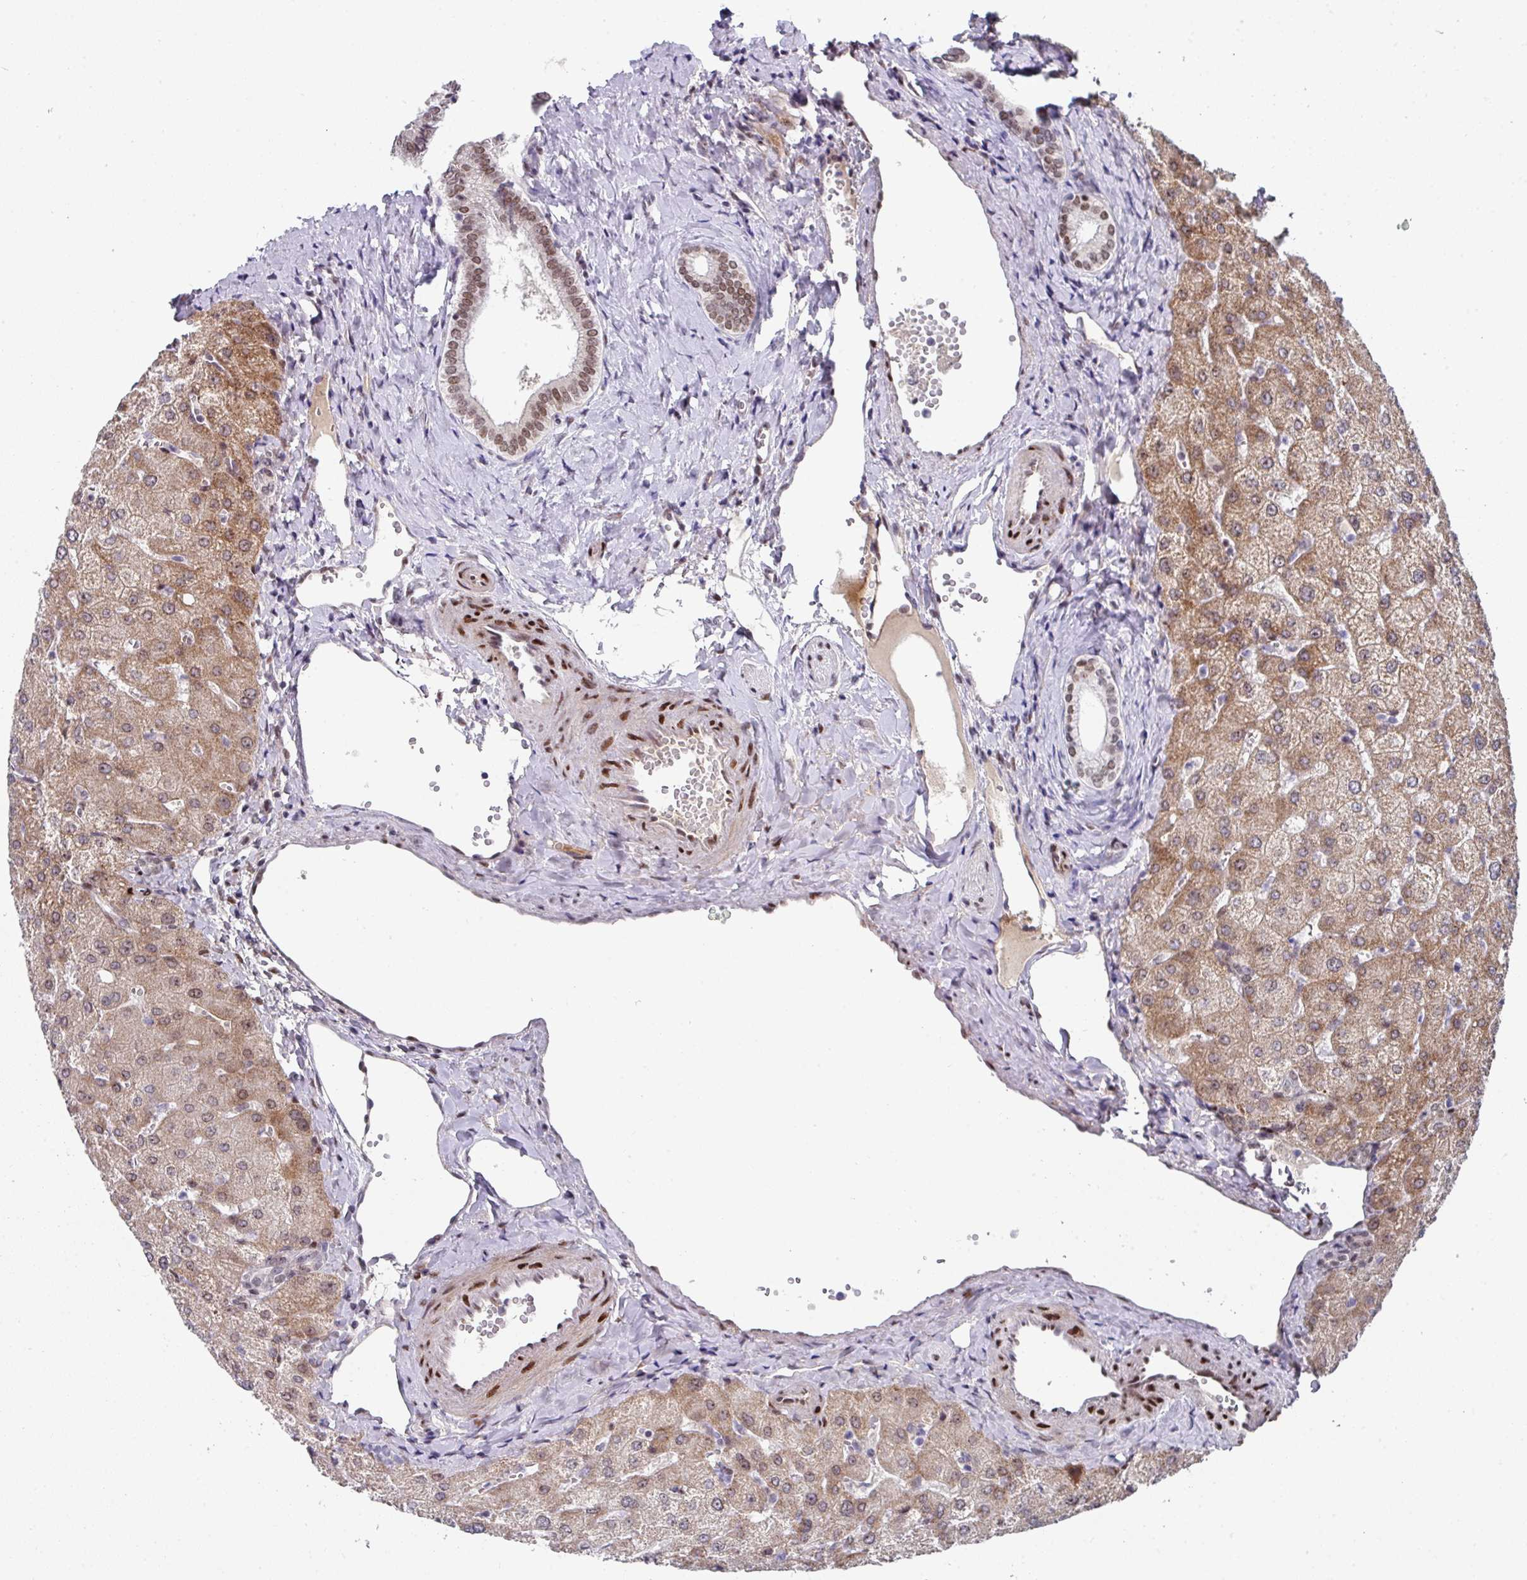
{"staining": {"intensity": "moderate", "quantity": ">75%", "location": "nuclear"}, "tissue": "liver", "cell_type": "Cholangiocytes", "image_type": "normal", "snomed": [{"axis": "morphology", "description": "Normal tissue, NOS"}, {"axis": "topography", "description": "Liver"}], "caption": "This micrograph exhibits unremarkable liver stained with immunohistochemistry (IHC) to label a protein in brown. The nuclear of cholangiocytes show moderate positivity for the protein. Nuclei are counter-stained blue.", "gene": "CBX7", "patient": {"sex": "female", "age": 54}}